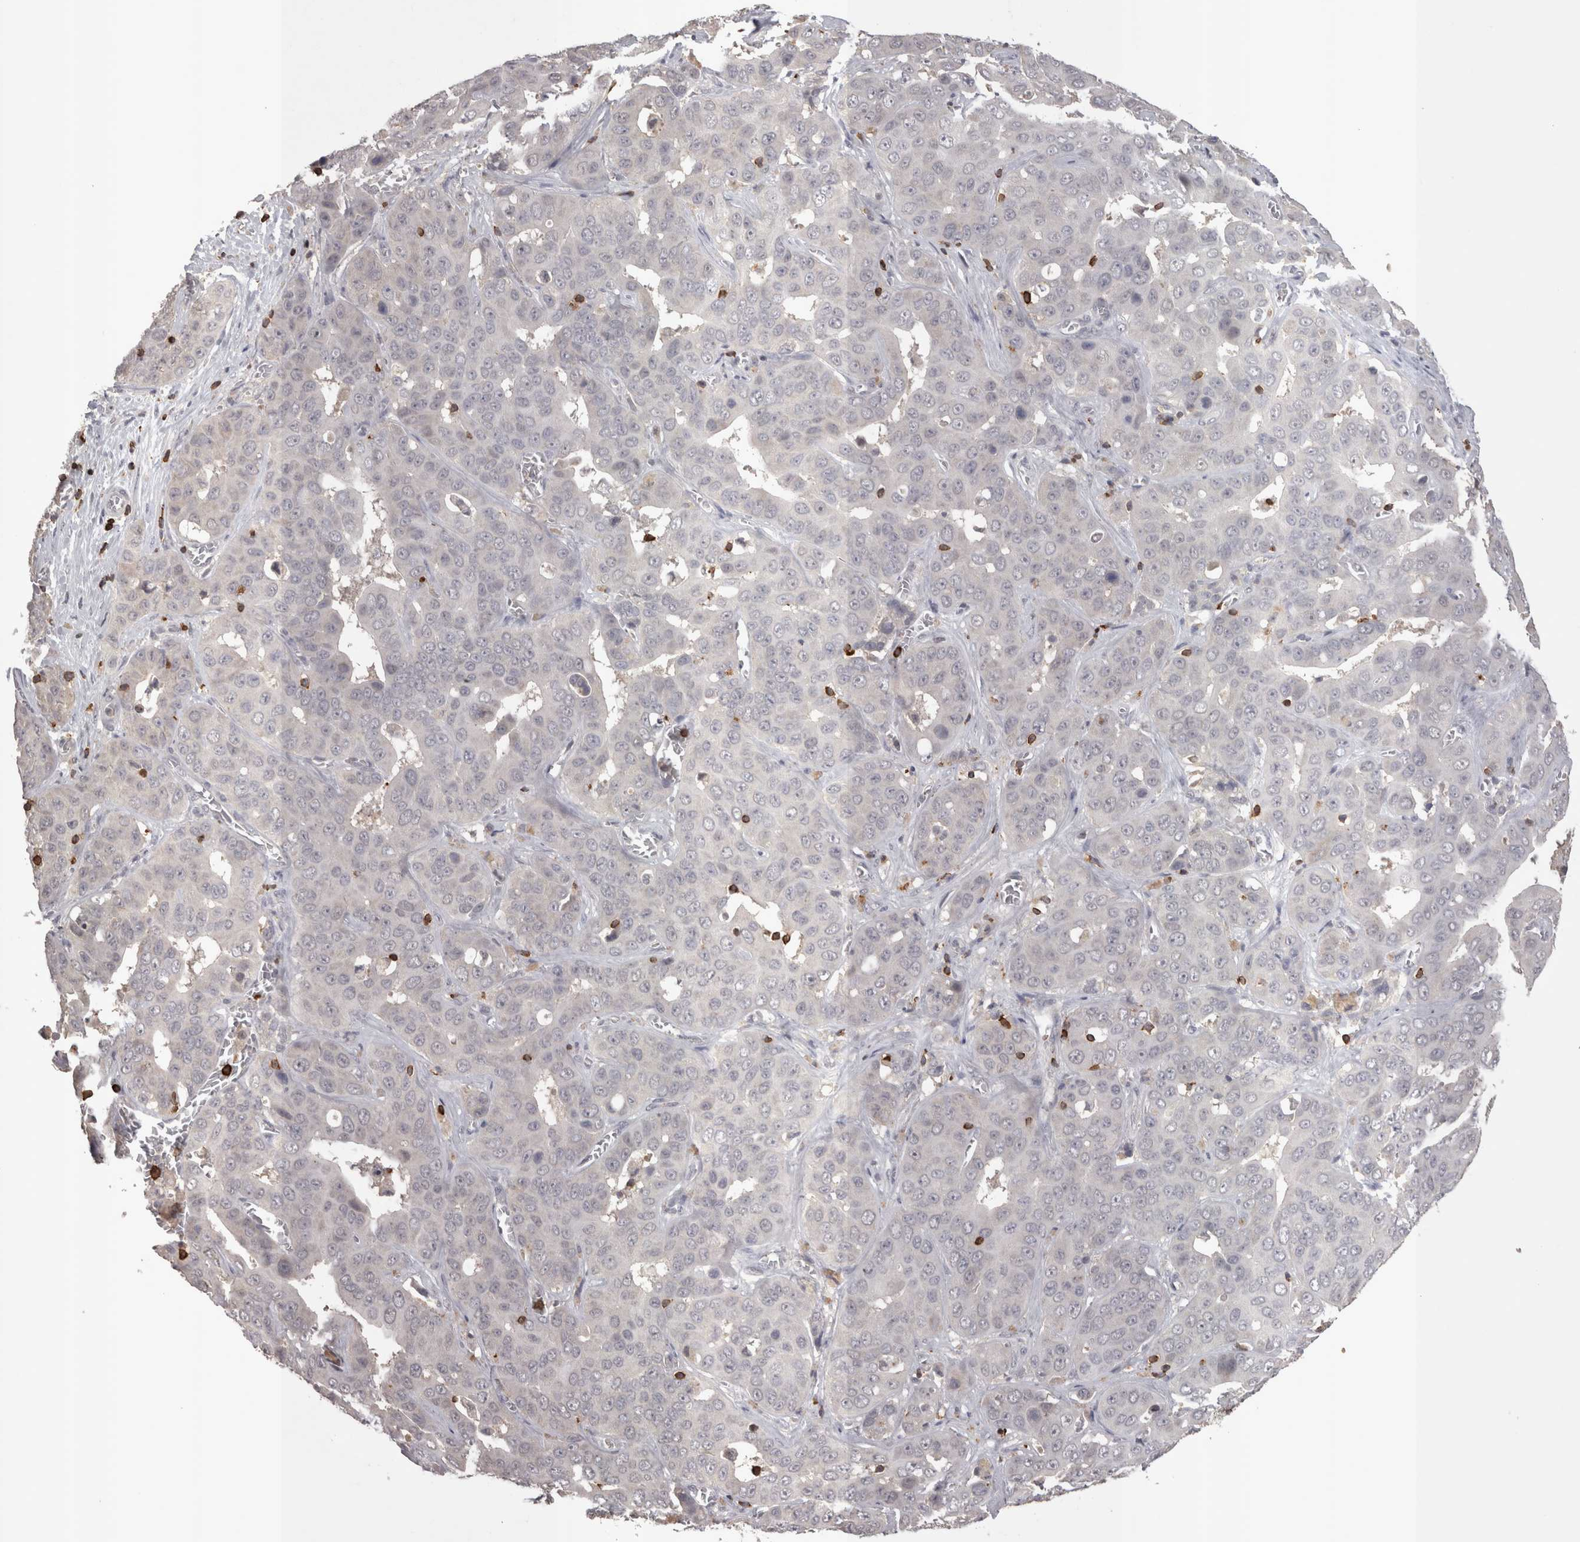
{"staining": {"intensity": "negative", "quantity": "none", "location": "none"}, "tissue": "liver cancer", "cell_type": "Tumor cells", "image_type": "cancer", "snomed": [{"axis": "morphology", "description": "Cholangiocarcinoma"}, {"axis": "topography", "description": "Liver"}], "caption": "High power microscopy photomicrograph of an IHC micrograph of liver cholangiocarcinoma, revealing no significant positivity in tumor cells. (DAB immunohistochemistry (IHC), high magnification).", "gene": "SKAP1", "patient": {"sex": "female", "age": 52}}